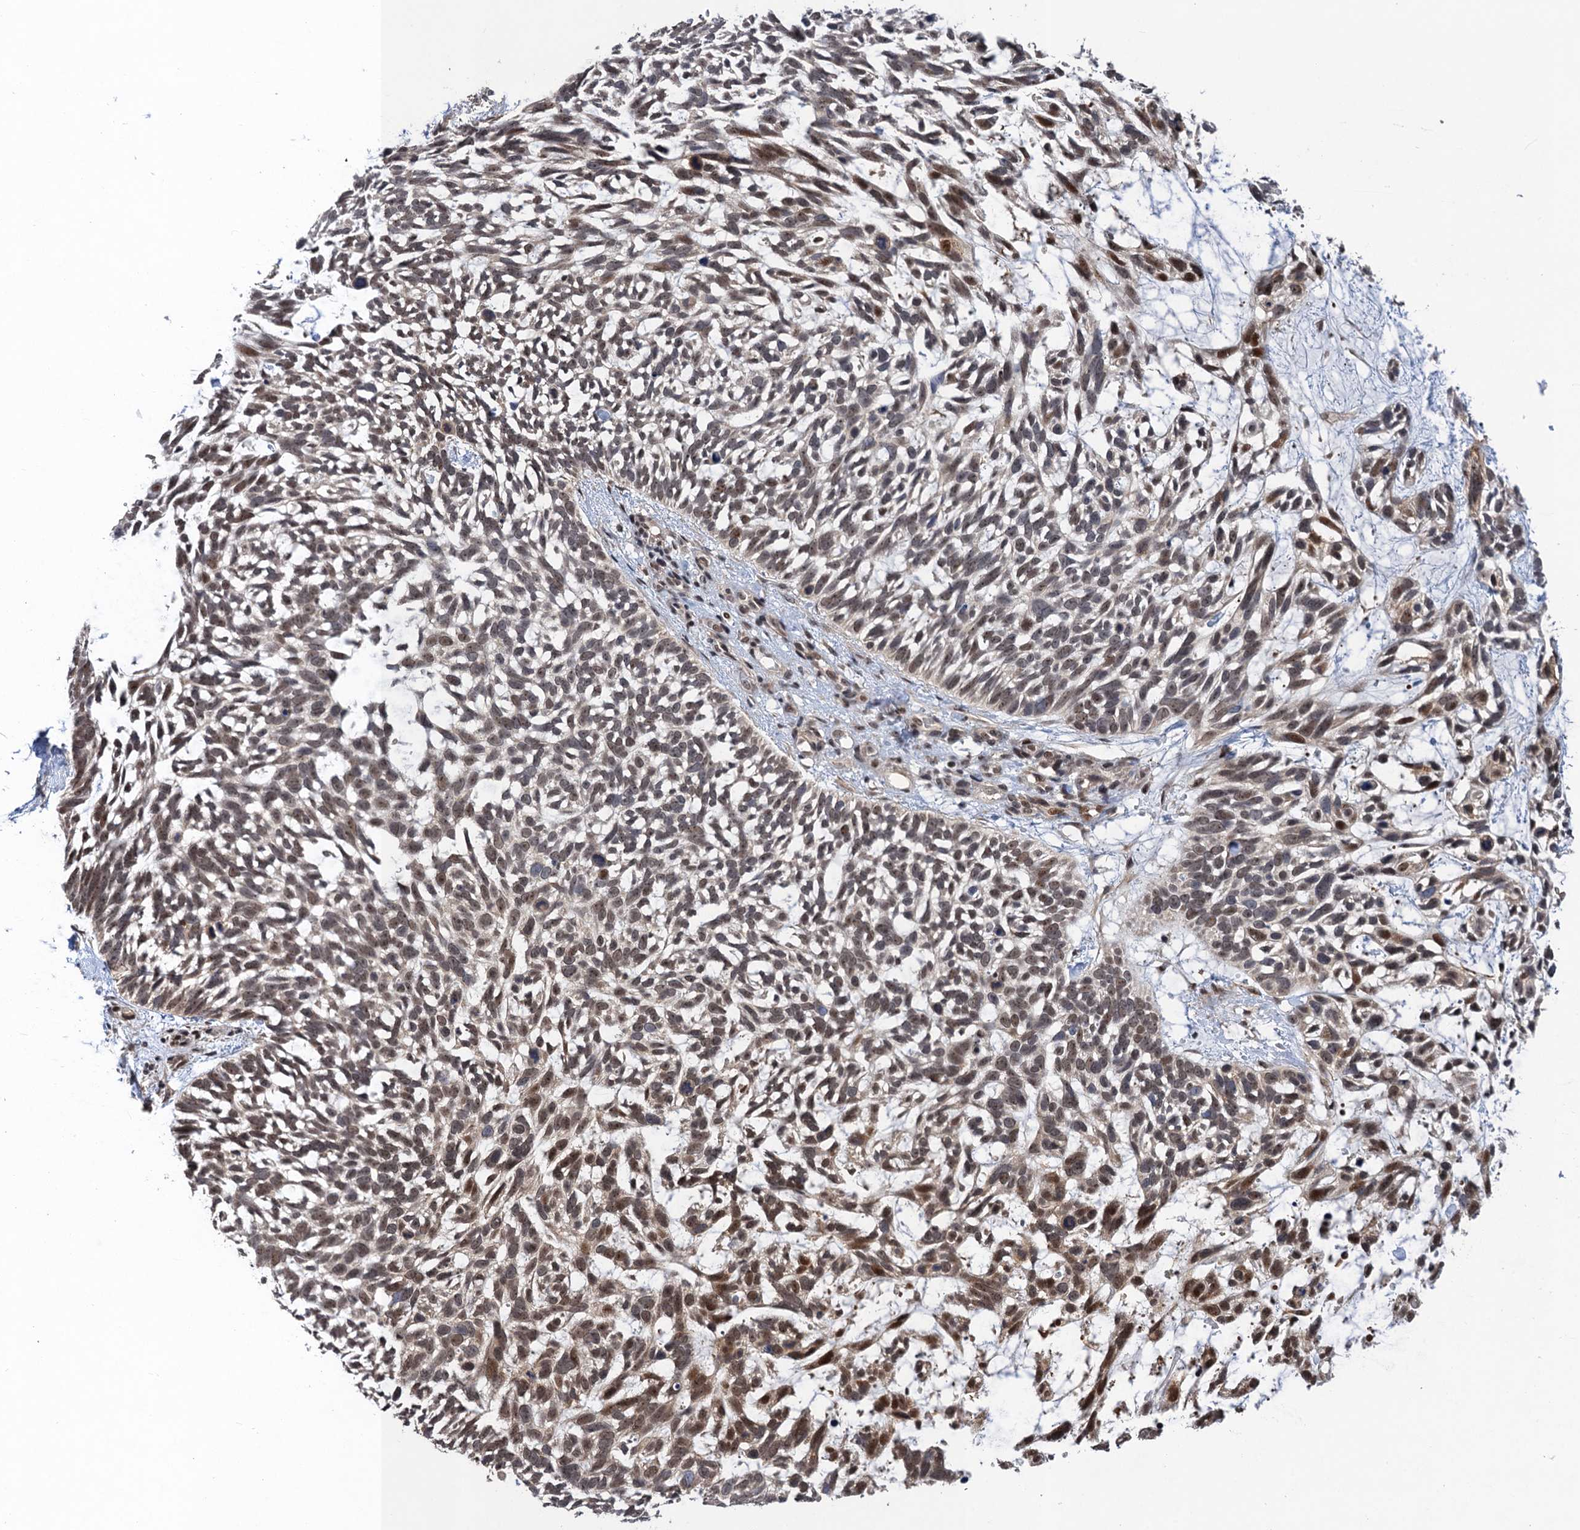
{"staining": {"intensity": "moderate", "quantity": "25%-75%", "location": "nuclear"}, "tissue": "skin cancer", "cell_type": "Tumor cells", "image_type": "cancer", "snomed": [{"axis": "morphology", "description": "Basal cell carcinoma"}, {"axis": "topography", "description": "Skin"}], "caption": "Immunohistochemistry (IHC) (DAB) staining of skin basal cell carcinoma exhibits moderate nuclear protein staining in approximately 25%-75% of tumor cells.", "gene": "ZAR1L", "patient": {"sex": "male", "age": 88}}